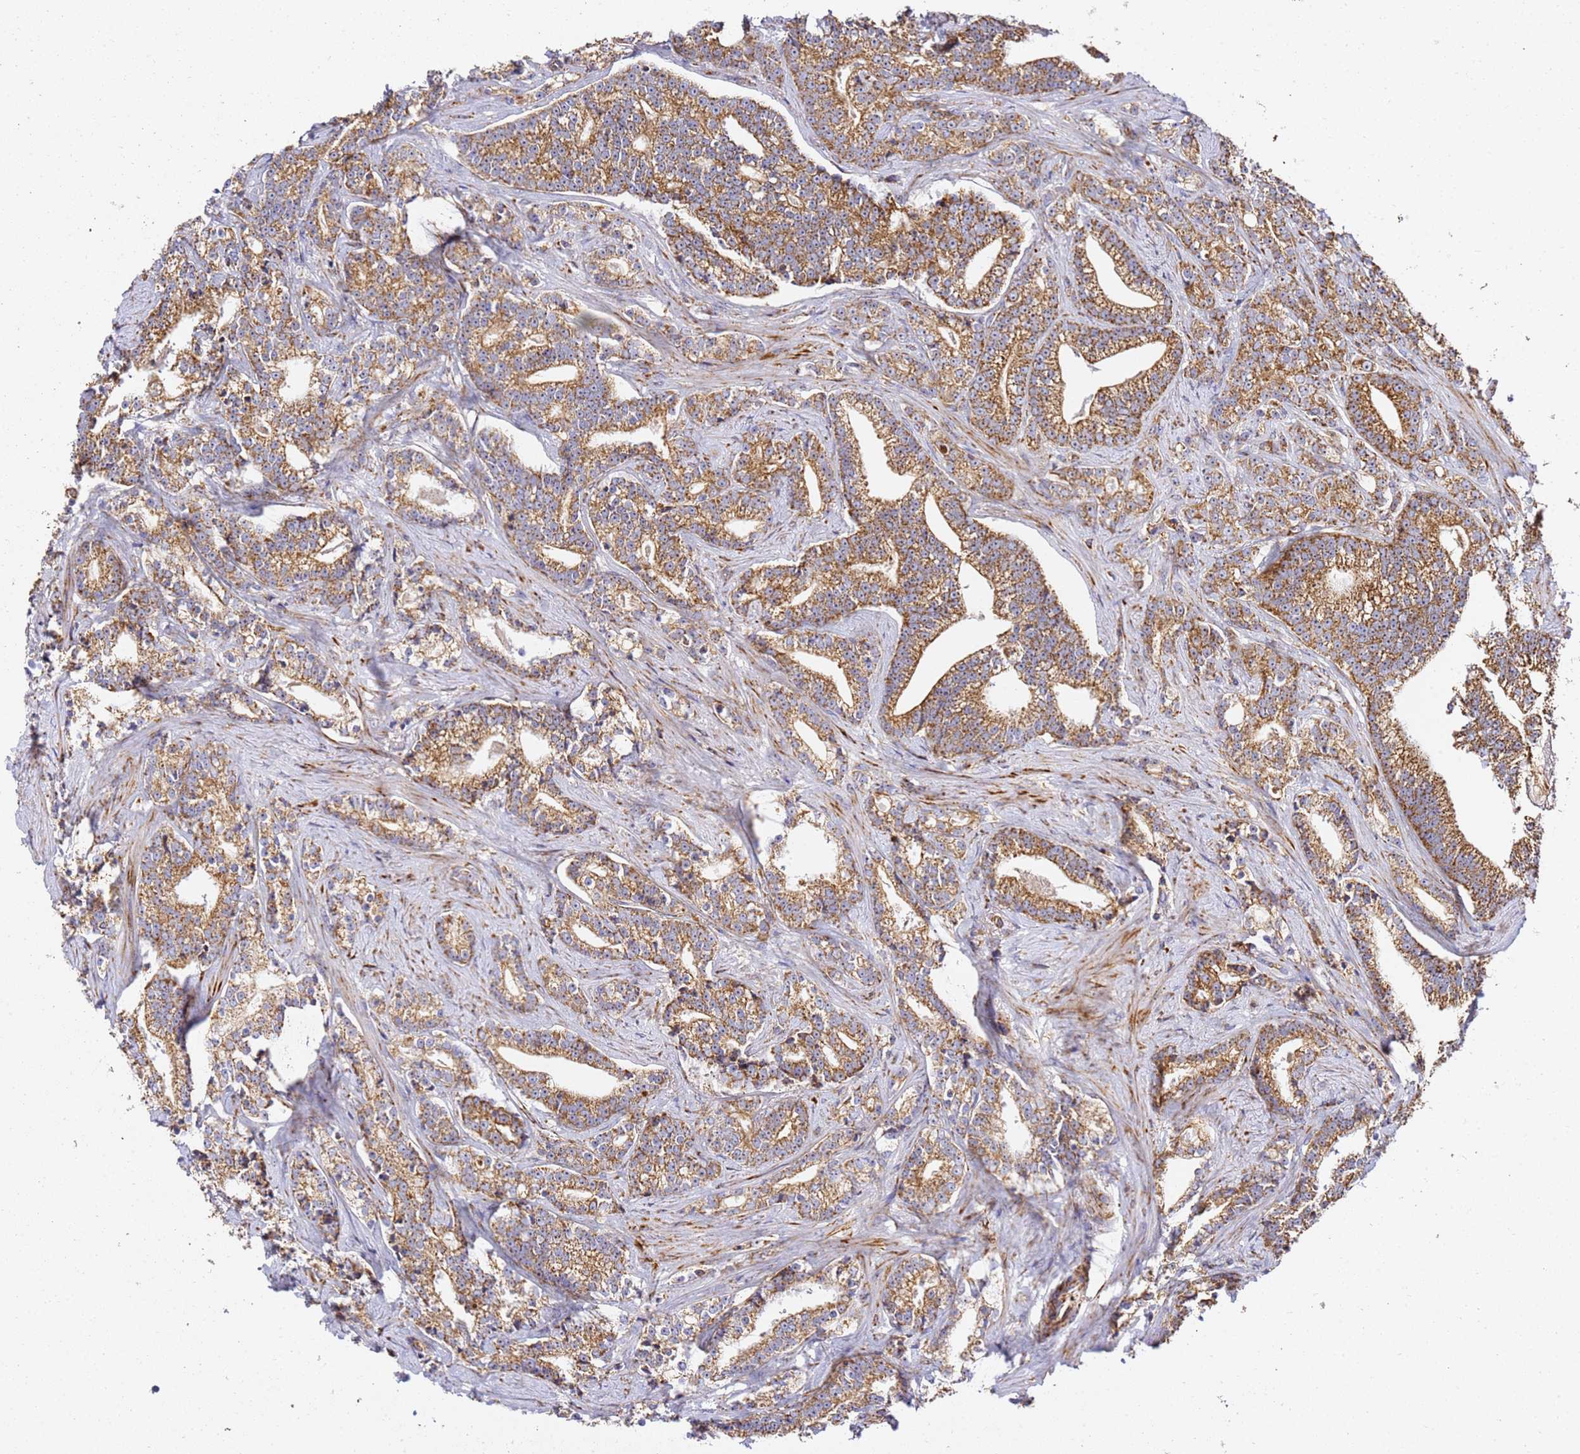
{"staining": {"intensity": "strong", "quantity": ">75%", "location": "cytoplasmic/membranous"}, "tissue": "prostate cancer", "cell_type": "Tumor cells", "image_type": "cancer", "snomed": [{"axis": "morphology", "description": "Adenocarcinoma, High grade"}, {"axis": "topography", "description": "Prostate"}], "caption": "Immunohistochemical staining of prostate cancer (high-grade adenocarcinoma) displays strong cytoplasmic/membranous protein positivity in about >75% of tumor cells. (DAB IHC, brown staining for protein, blue staining for nuclei).", "gene": "NDUFA3", "patient": {"sex": "male", "age": 67}}